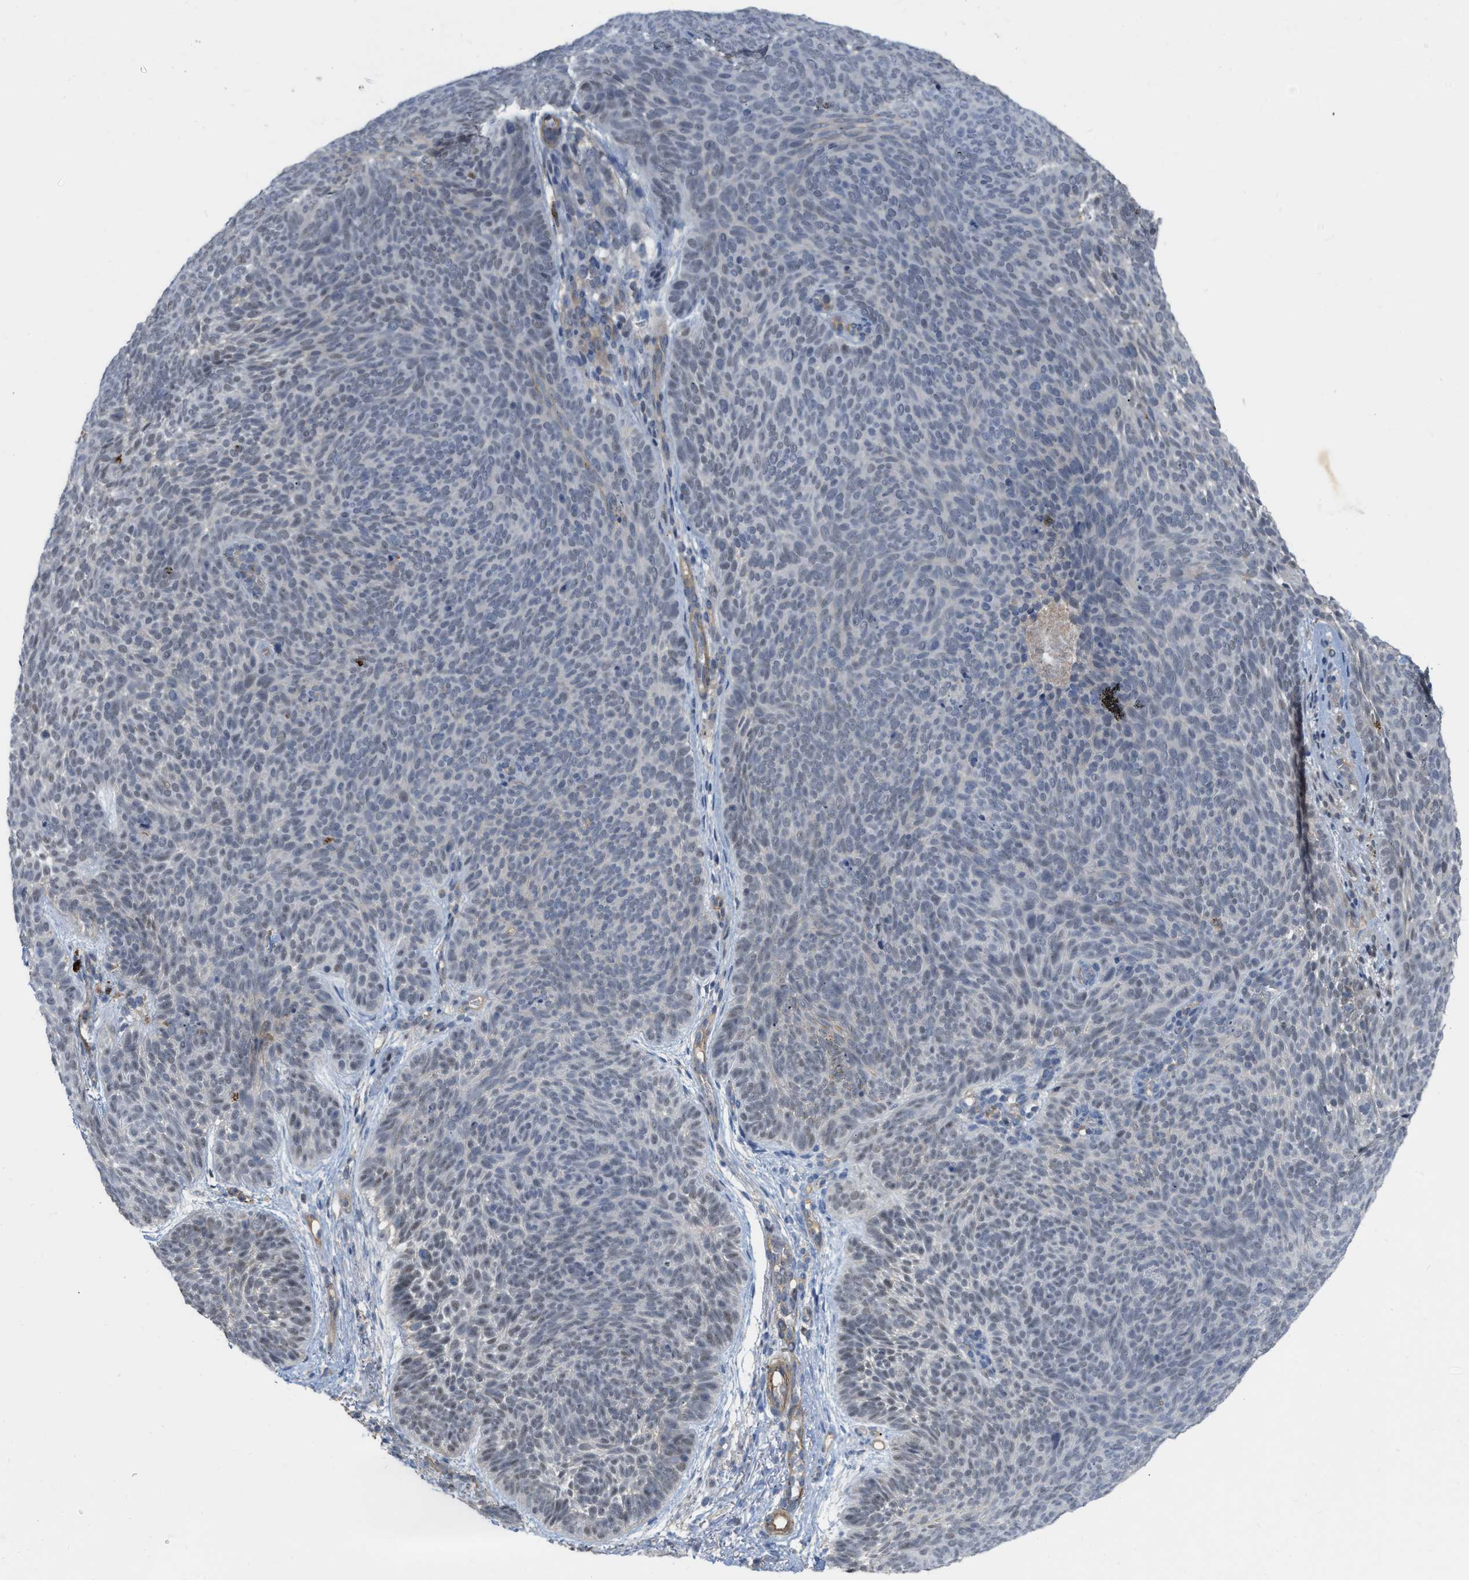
{"staining": {"intensity": "negative", "quantity": "none", "location": "none"}, "tissue": "skin cancer", "cell_type": "Tumor cells", "image_type": "cancer", "snomed": [{"axis": "morphology", "description": "Basal cell carcinoma"}, {"axis": "topography", "description": "Skin"}], "caption": "The photomicrograph shows no significant positivity in tumor cells of basal cell carcinoma (skin).", "gene": "NAPEPLD", "patient": {"sex": "male", "age": 61}}